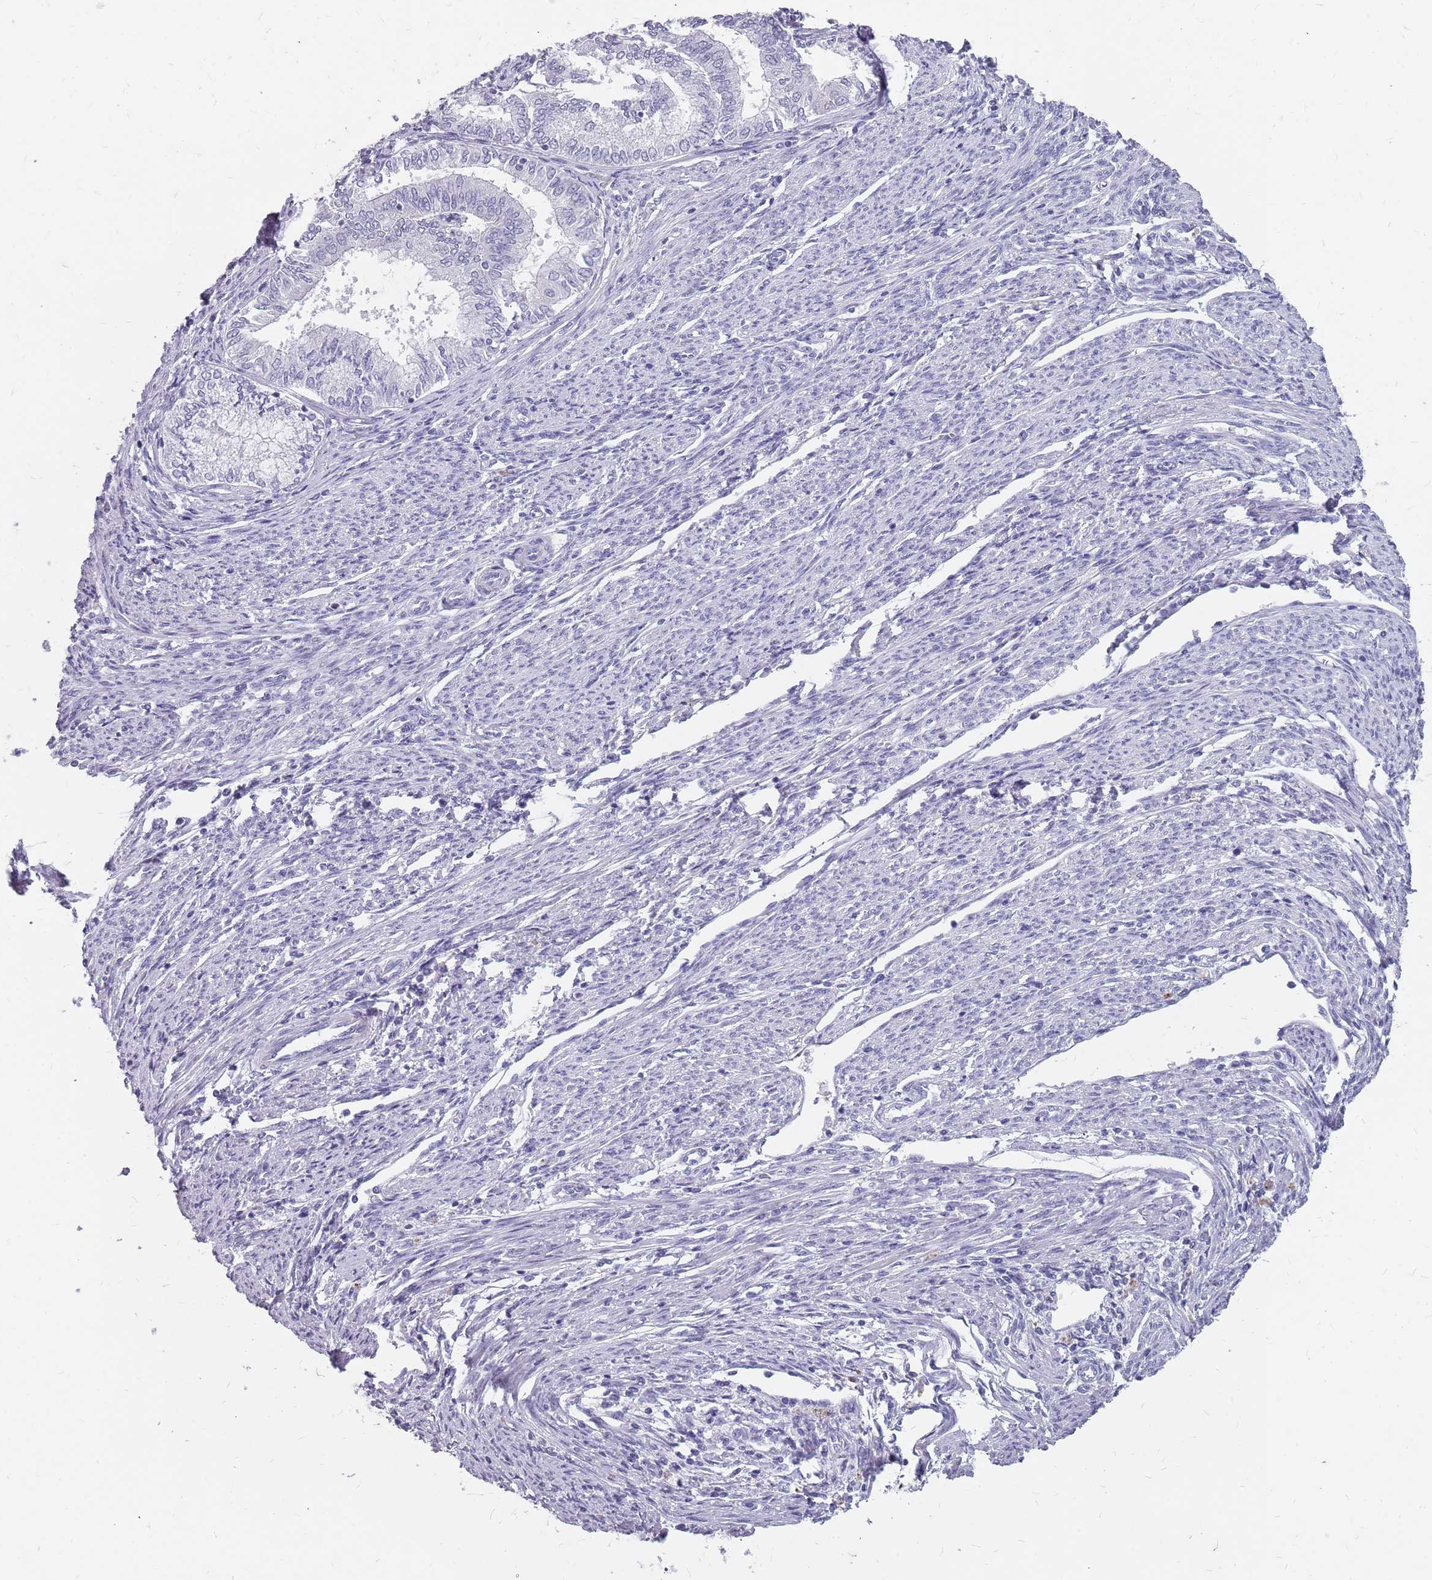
{"staining": {"intensity": "negative", "quantity": "none", "location": "none"}, "tissue": "endometrial cancer", "cell_type": "Tumor cells", "image_type": "cancer", "snomed": [{"axis": "morphology", "description": "Adenocarcinoma, NOS"}, {"axis": "topography", "description": "Endometrium"}], "caption": "Image shows no protein positivity in tumor cells of endometrial cancer tissue.", "gene": "NEK6", "patient": {"sex": "female", "age": 79}}